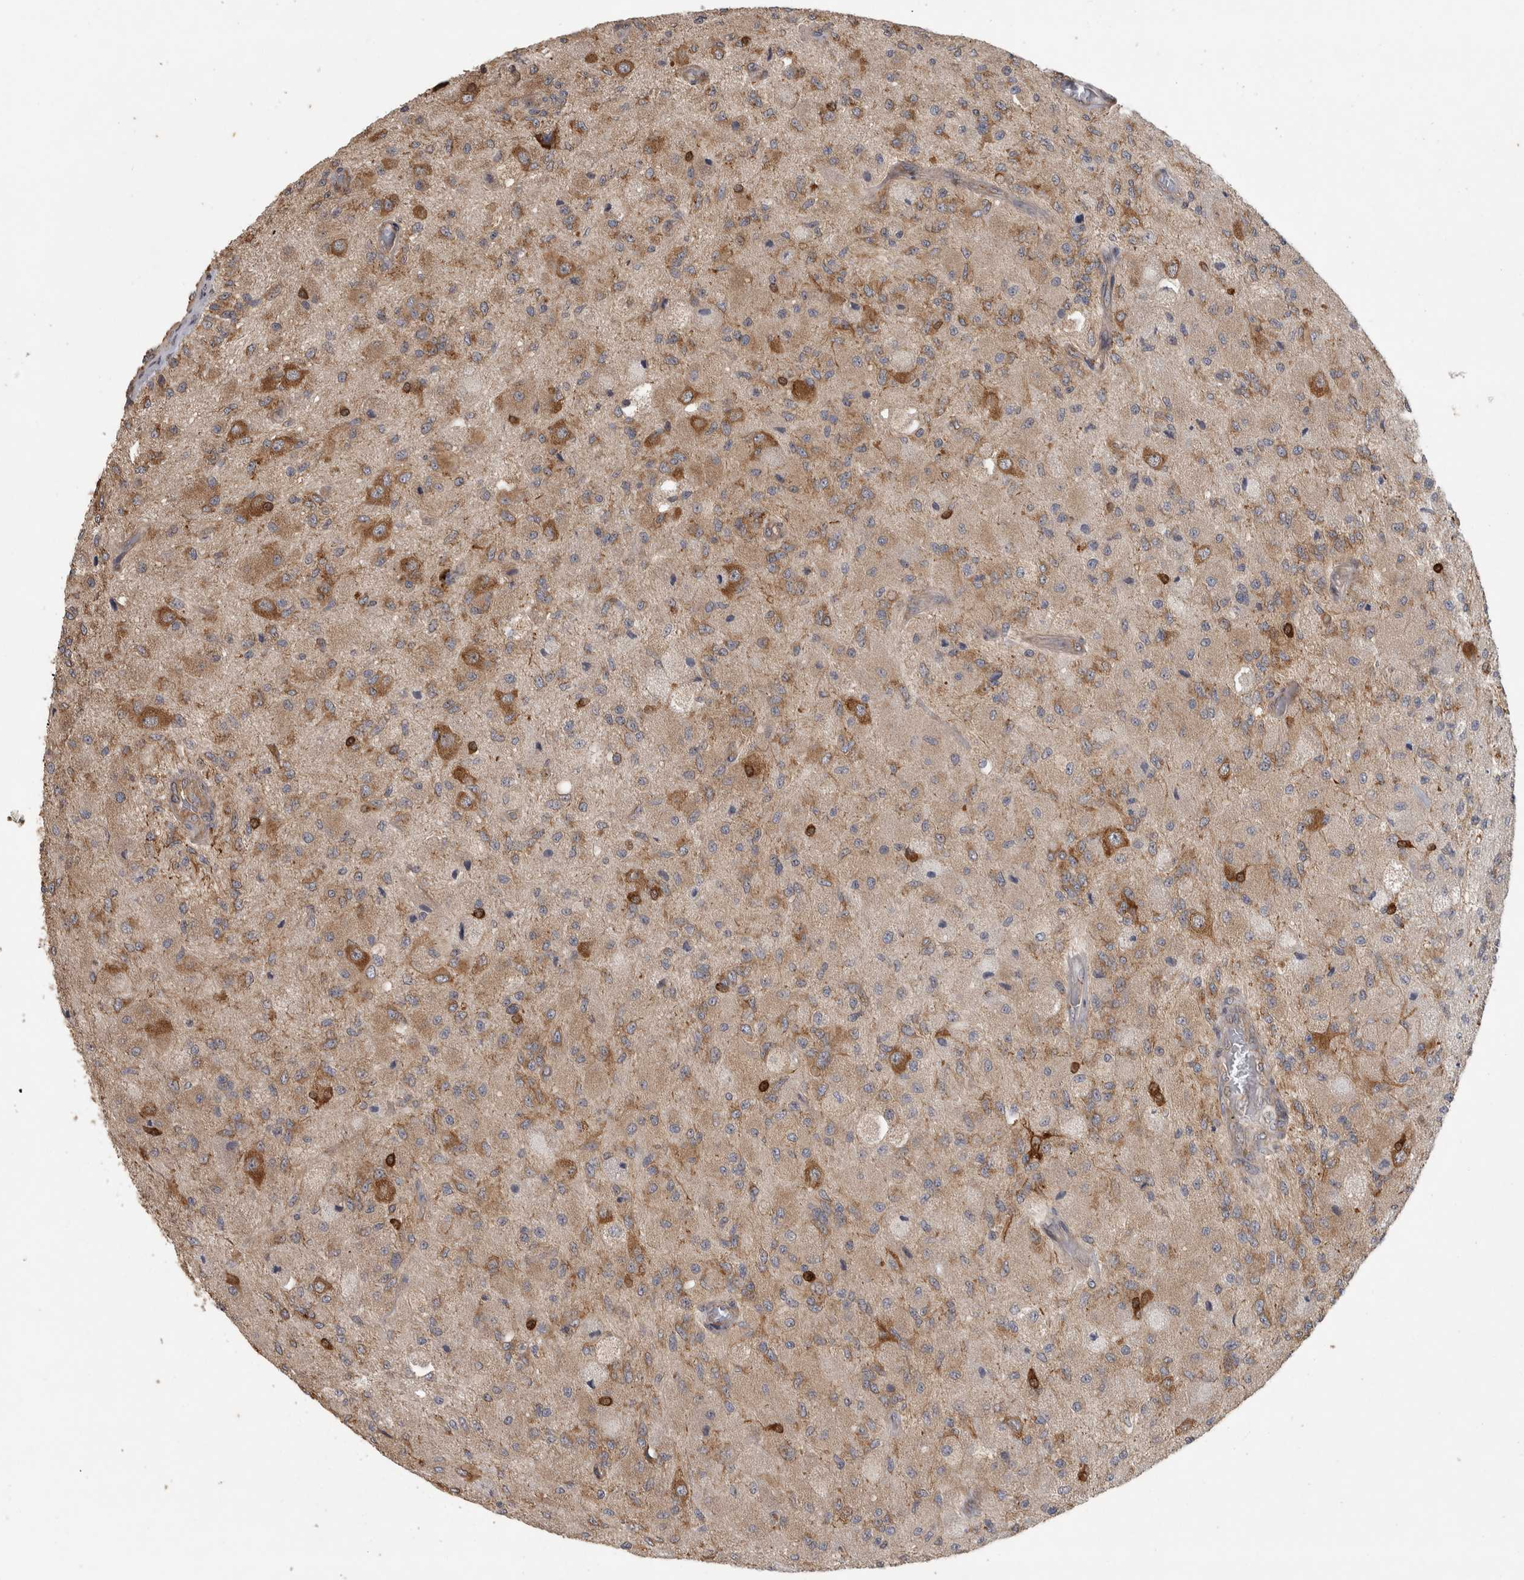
{"staining": {"intensity": "moderate", "quantity": ">75%", "location": "cytoplasmic/membranous"}, "tissue": "glioma", "cell_type": "Tumor cells", "image_type": "cancer", "snomed": [{"axis": "morphology", "description": "Normal tissue, NOS"}, {"axis": "morphology", "description": "Glioma, malignant, High grade"}, {"axis": "topography", "description": "Cerebral cortex"}], "caption": "Immunohistochemistry photomicrograph of human malignant glioma (high-grade) stained for a protein (brown), which displays medium levels of moderate cytoplasmic/membranous positivity in approximately >75% of tumor cells.", "gene": "ATXN2", "patient": {"sex": "male", "age": 77}}